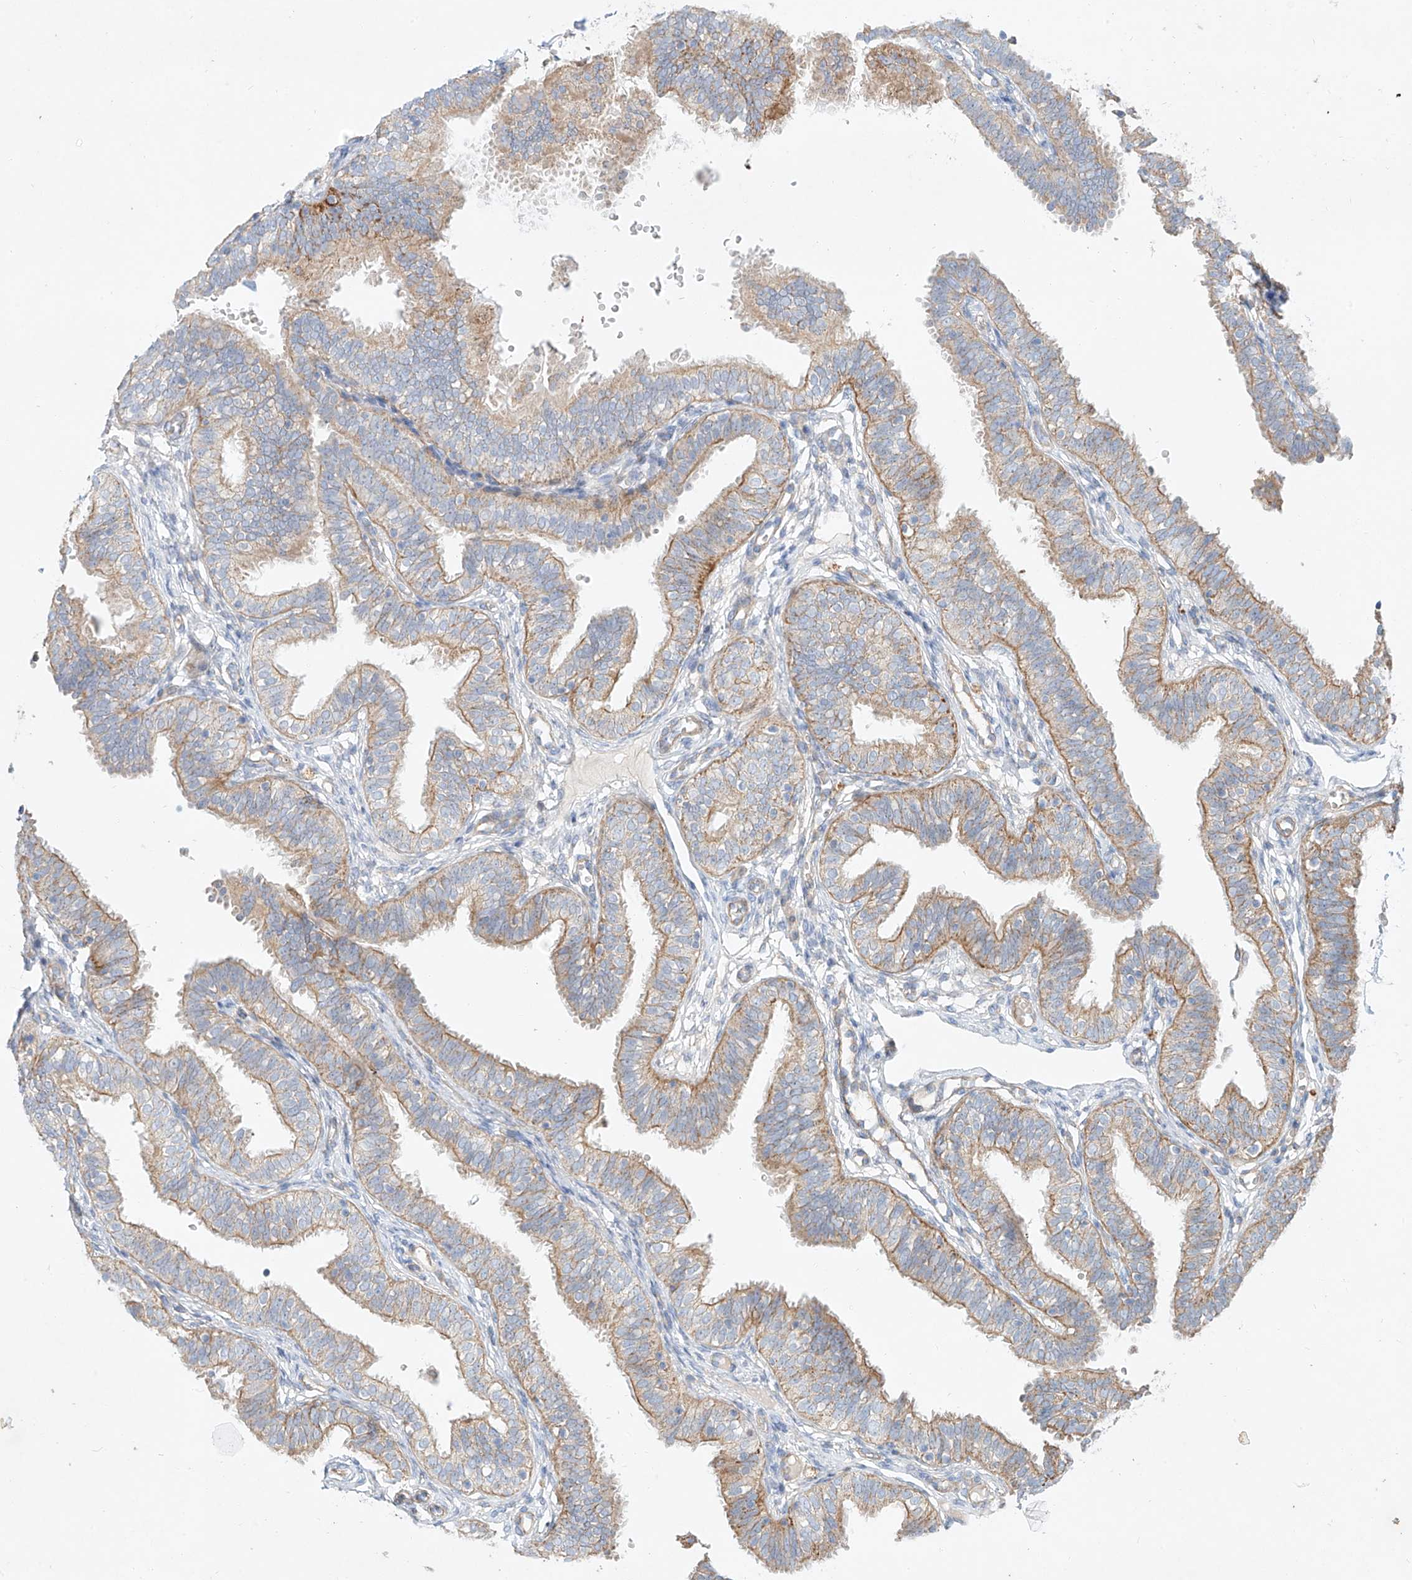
{"staining": {"intensity": "moderate", "quantity": "25%-75%", "location": "cytoplasmic/membranous"}, "tissue": "fallopian tube", "cell_type": "Glandular cells", "image_type": "normal", "snomed": [{"axis": "morphology", "description": "Normal tissue, NOS"}, {"axis": "topography", "description": "Fallopian tube"}], "caption": "Fallopian tube stained with DAB IHC demonstrates medium levels of moderate cytoplasmic/membranous expression in about 25%-75% of glandular cells.", "gene": "AJM1", "patient": {"sex": "female", "age": 35}}